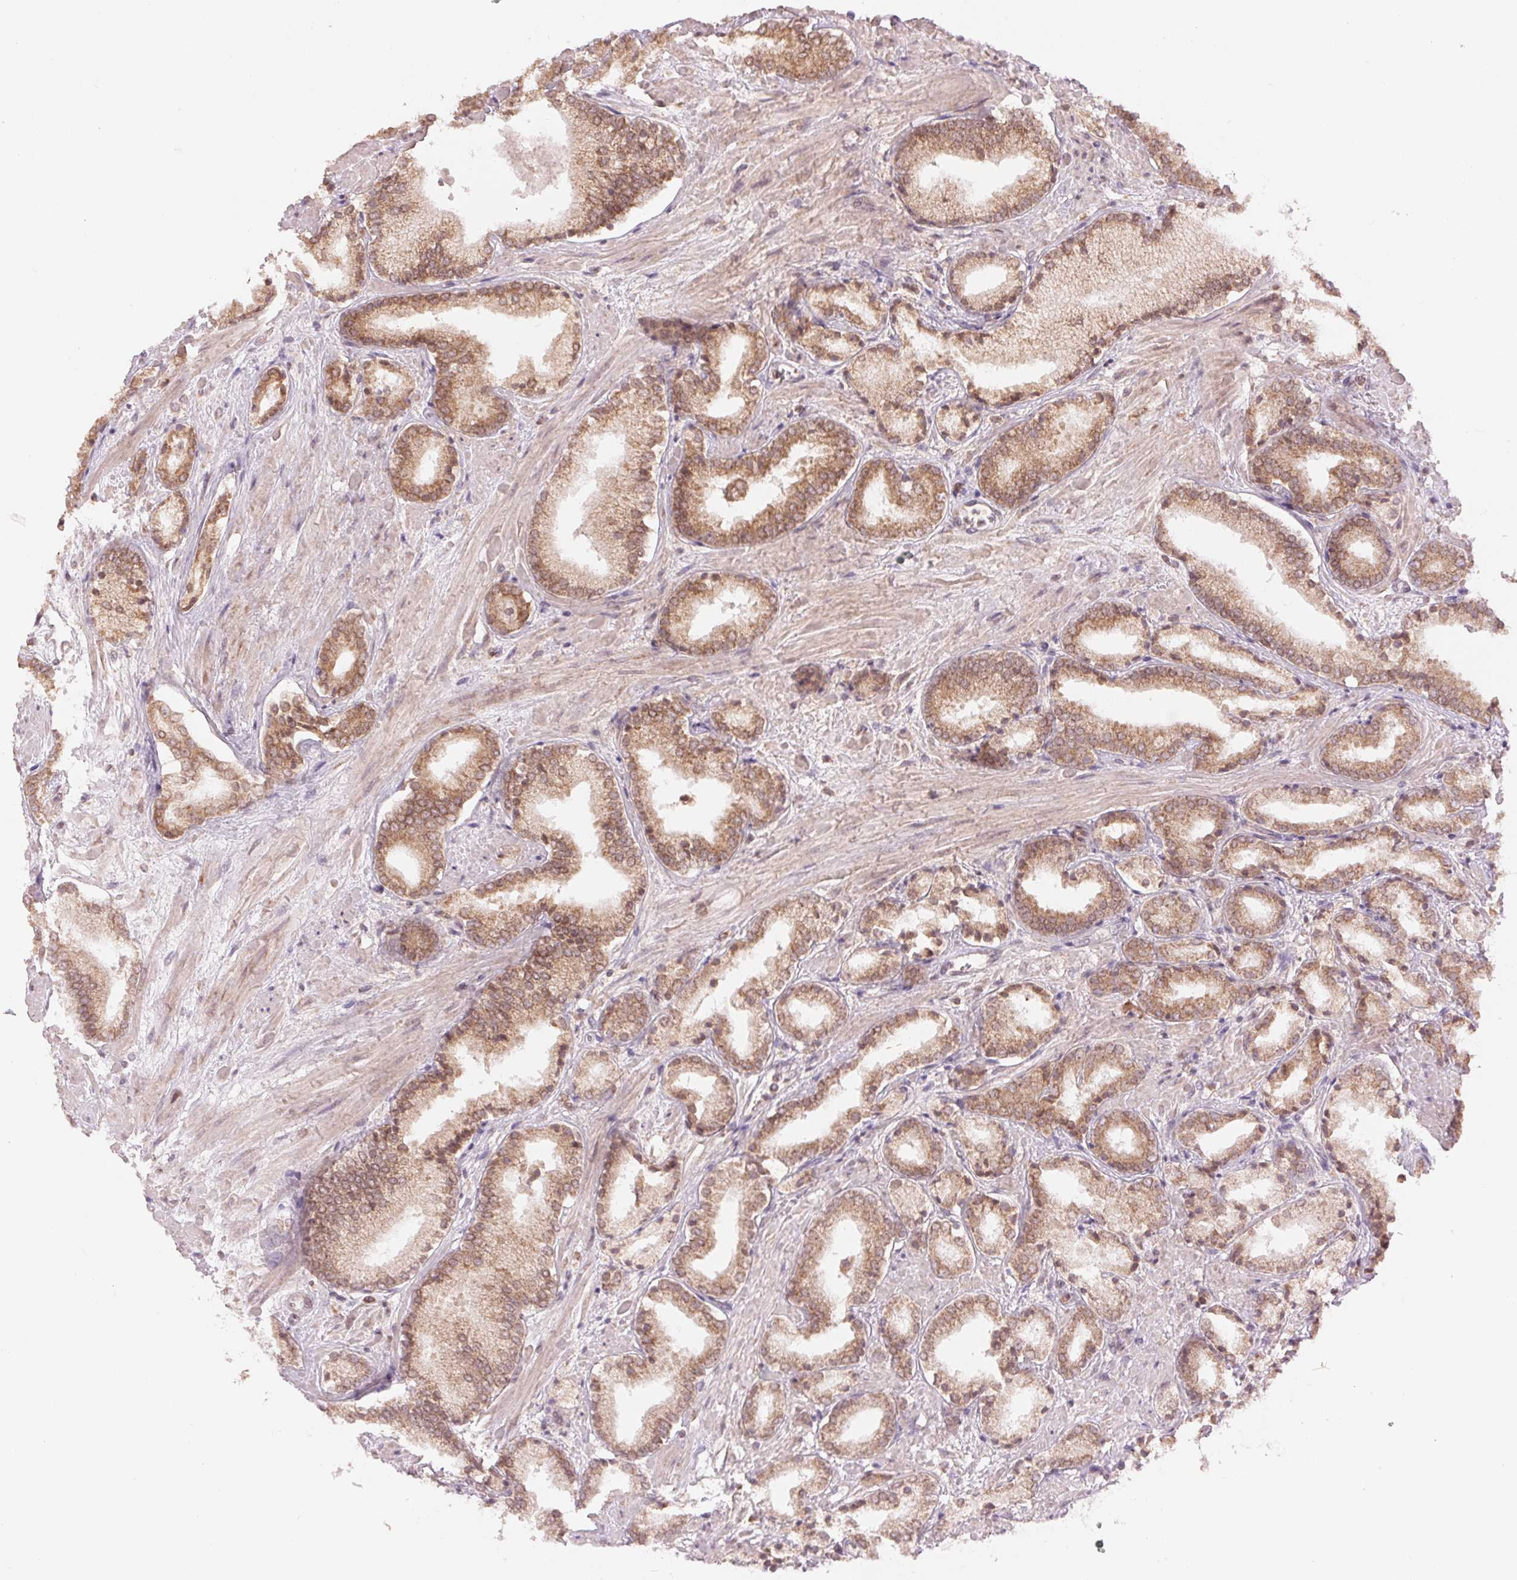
{"staining": {"intensity": "moderate", "quantity": ">75%", "location": "cytoplasmic/membranous"}, "tissue": "prostate cancer", "cell_type": "Tumor cells", "image_type": "cancer", "snomed": [{"axis": "morphology", "description": "Adenocarcinoma, High grade"}, {"axis": "topography", "description": "Prostate"}], "caption": "Approximately >75% of tumor cells in prostate cancer (adenocarcinoma (high-grade)) reveal moderate cytoplasmic/membranous protein staining as visualized by brown immunohistochemical staining.", "gene": "TECR", "patient": {"sex": "male", "age": 56}}